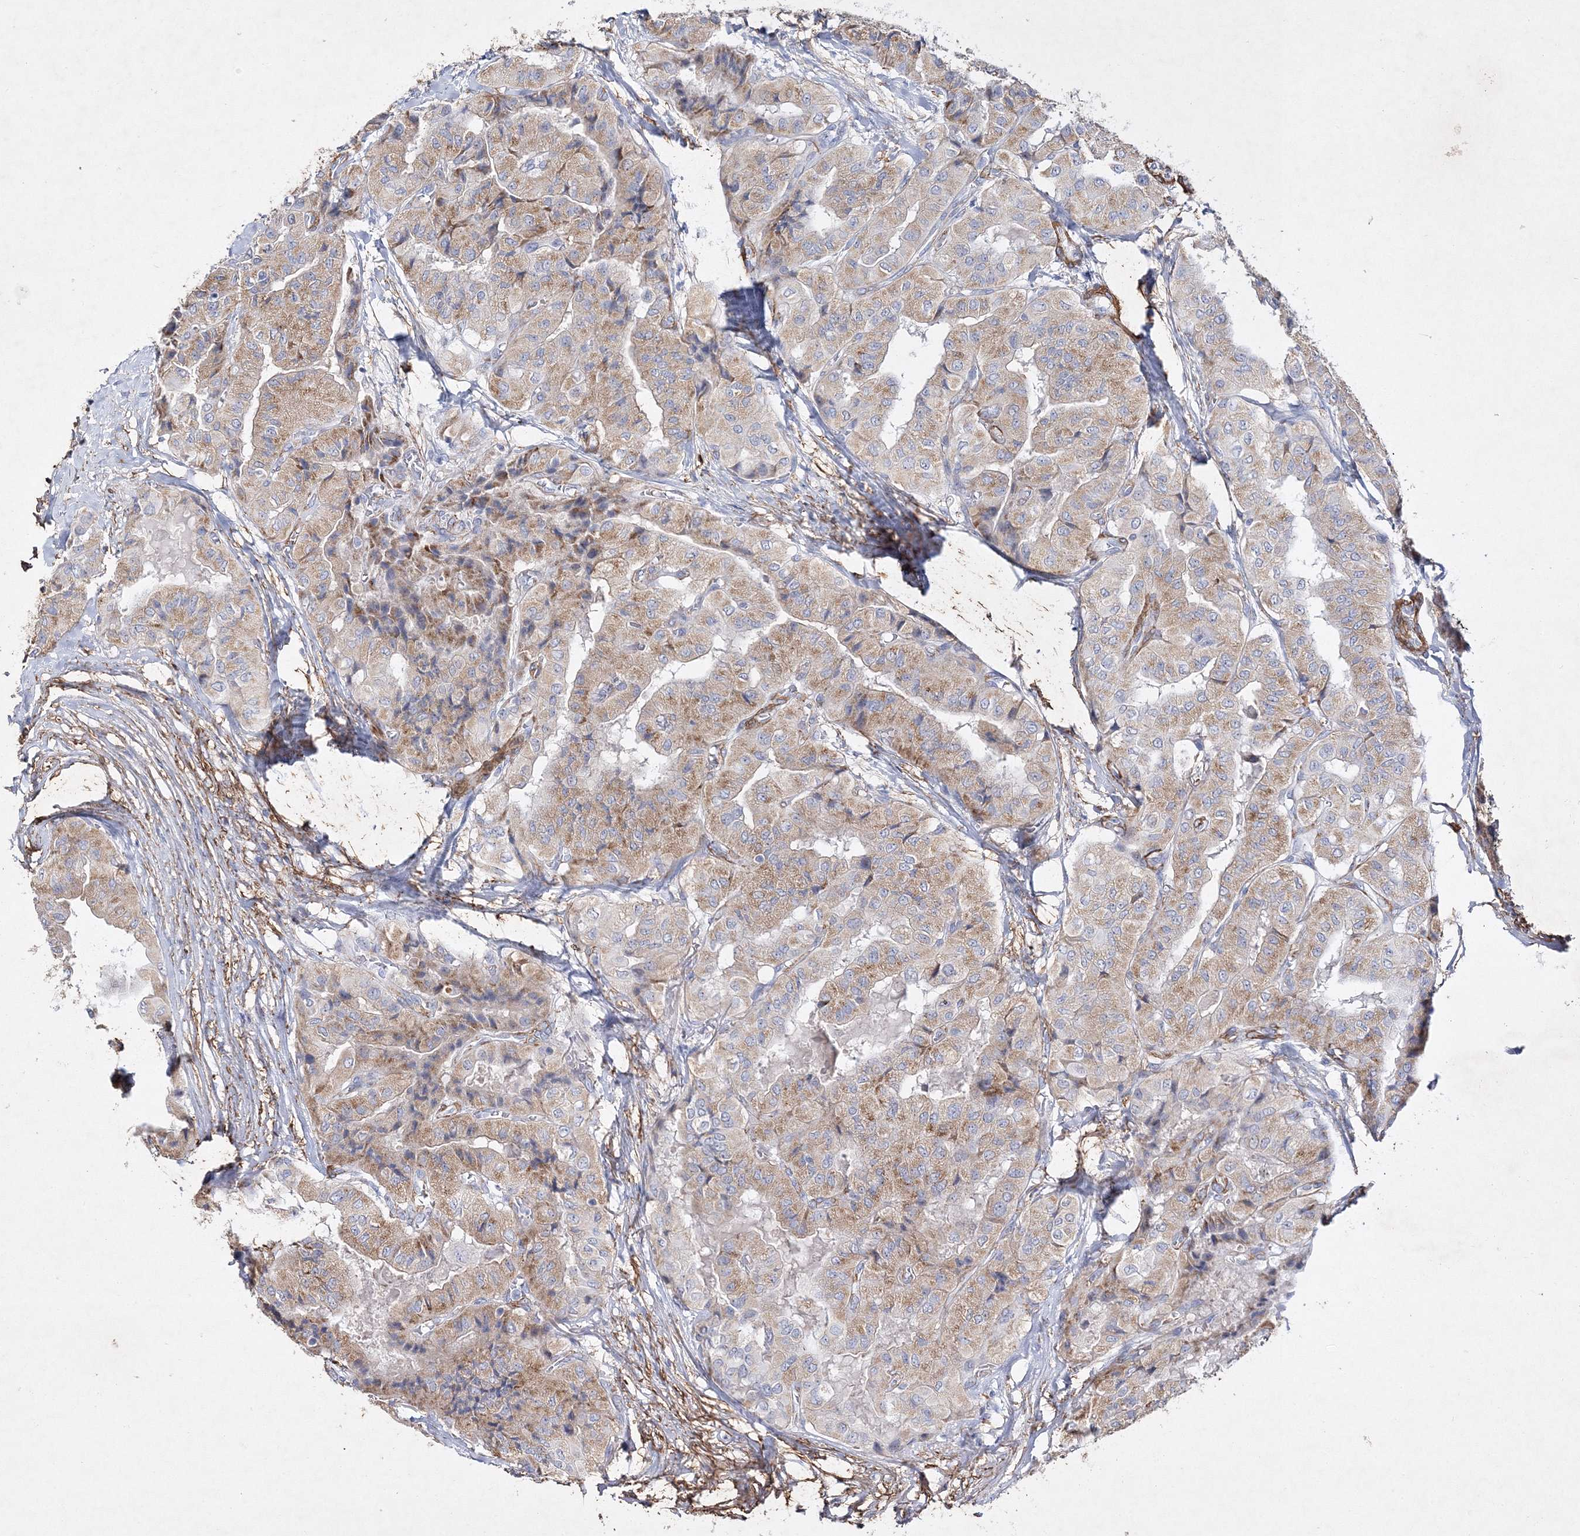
{"staining": {"intensity": "weak", "quantity": ">75%", "location": "cytoplasmic/membranous"}, "tissue": "thyroid cancer", "cell_type": "Tumor cells", "image_type": "cancer", "snomed": [{"axis": "morphology", "description": "Papillary adenocarcinoma, NOS"}, {"axis": "topography", "description": "Thyroid gland"}], "caption": "This is an image of immunohistochemistry staining of thyroid papillary adenocarcinoma, which shows weak positivity in the cytoplasmic/membranous of tumor cells.", "gene": "RTN2", "patient": {"sex": "female", "age": 59}}